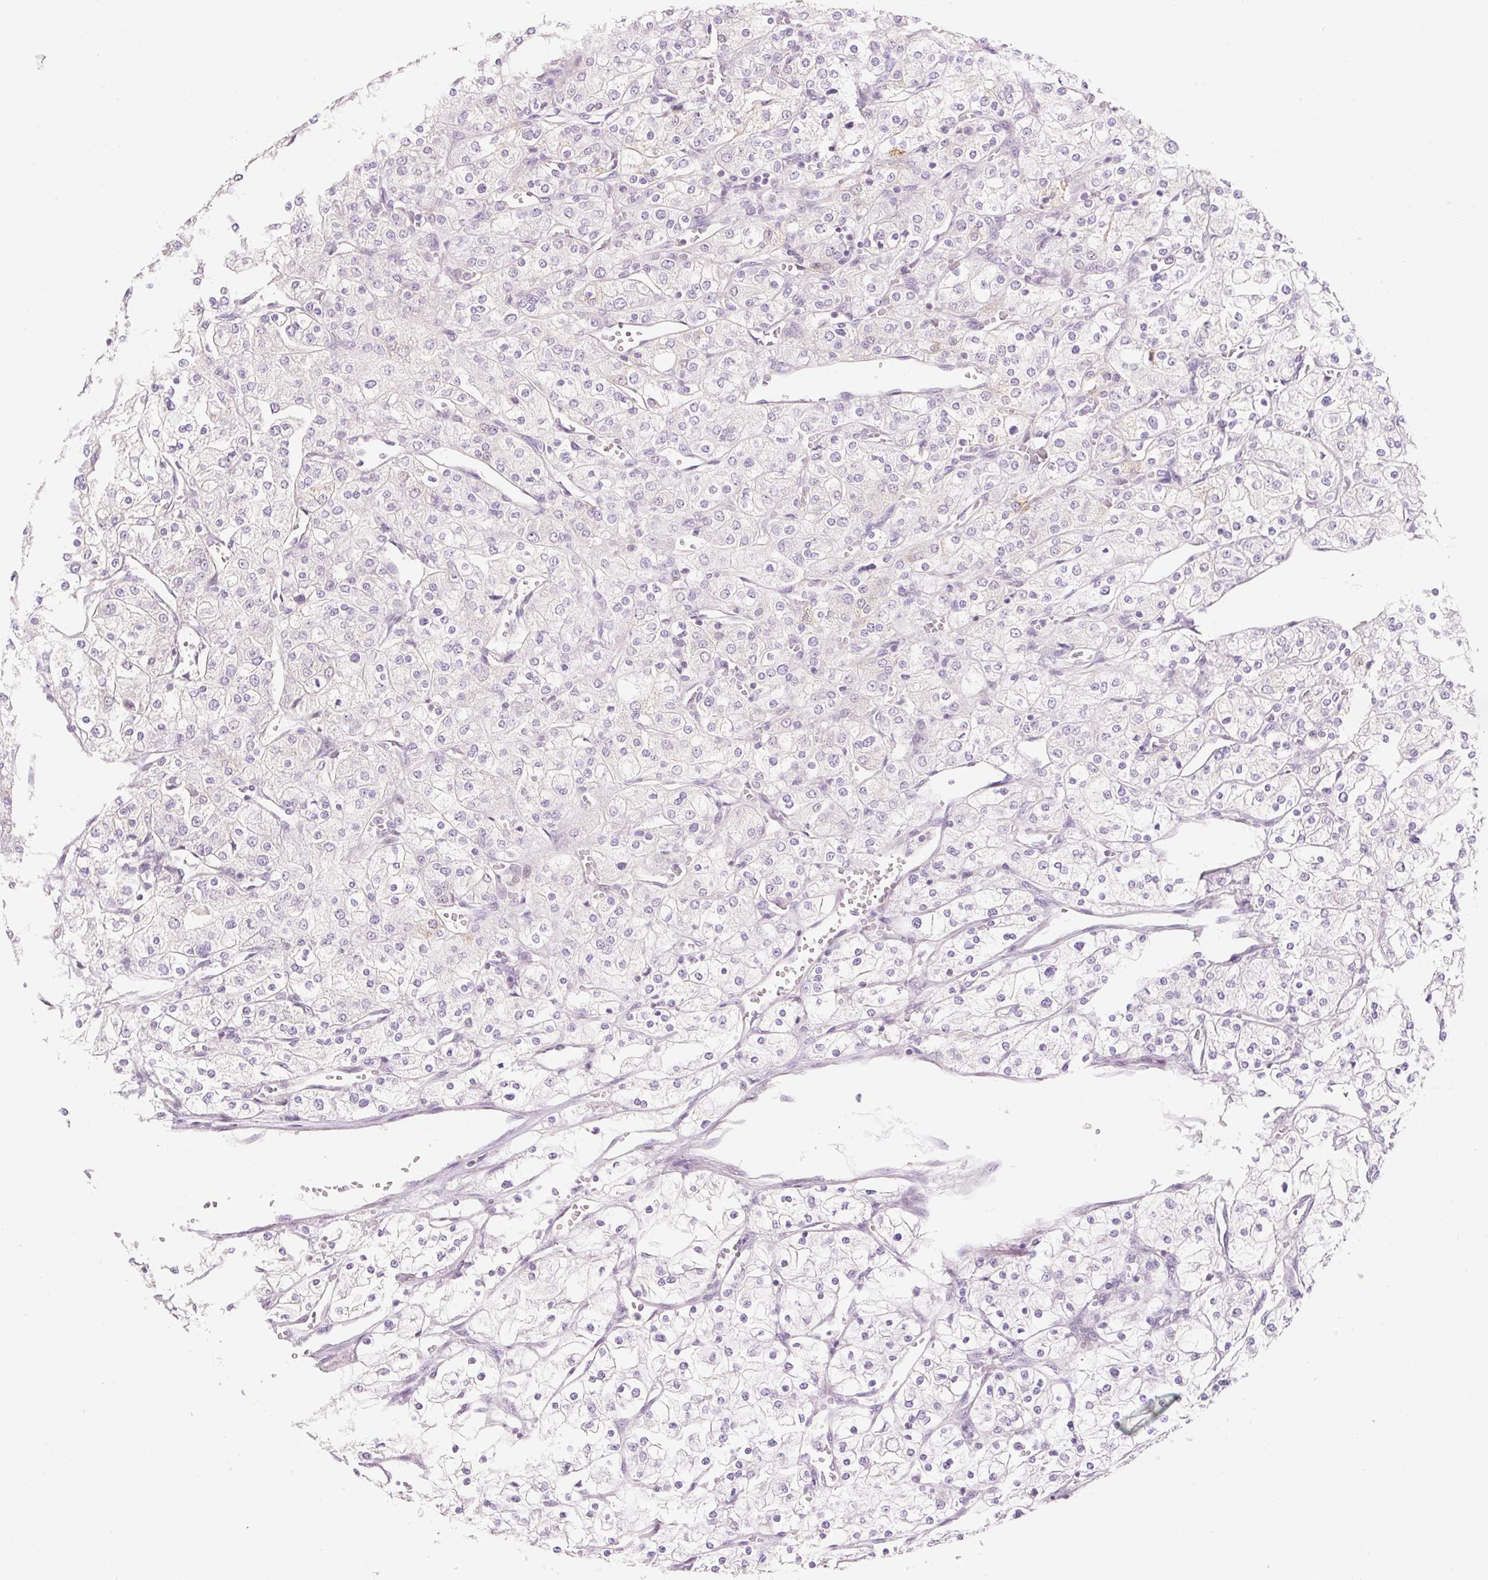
{"staining": {"intensity": "negative", "quantity": "none", "location": "none"}, "tissue": "renal cancer", "cell_type": "Tumor cells", "image_type": "cancer", "snomed": [{"axis": "morphology", "description": "Adenocarcinoma, NOS"}, {"axis": "topography", "description": "Kidney"}], "caption": "IHC micrograph of neoplastic tissue: human renal cancer (adenocarcinoma) stained with DAB reveals no significant protein staining in tumor cells.", "gene": "ZNF552", "patient": {"sex": "male", "age": 80}}